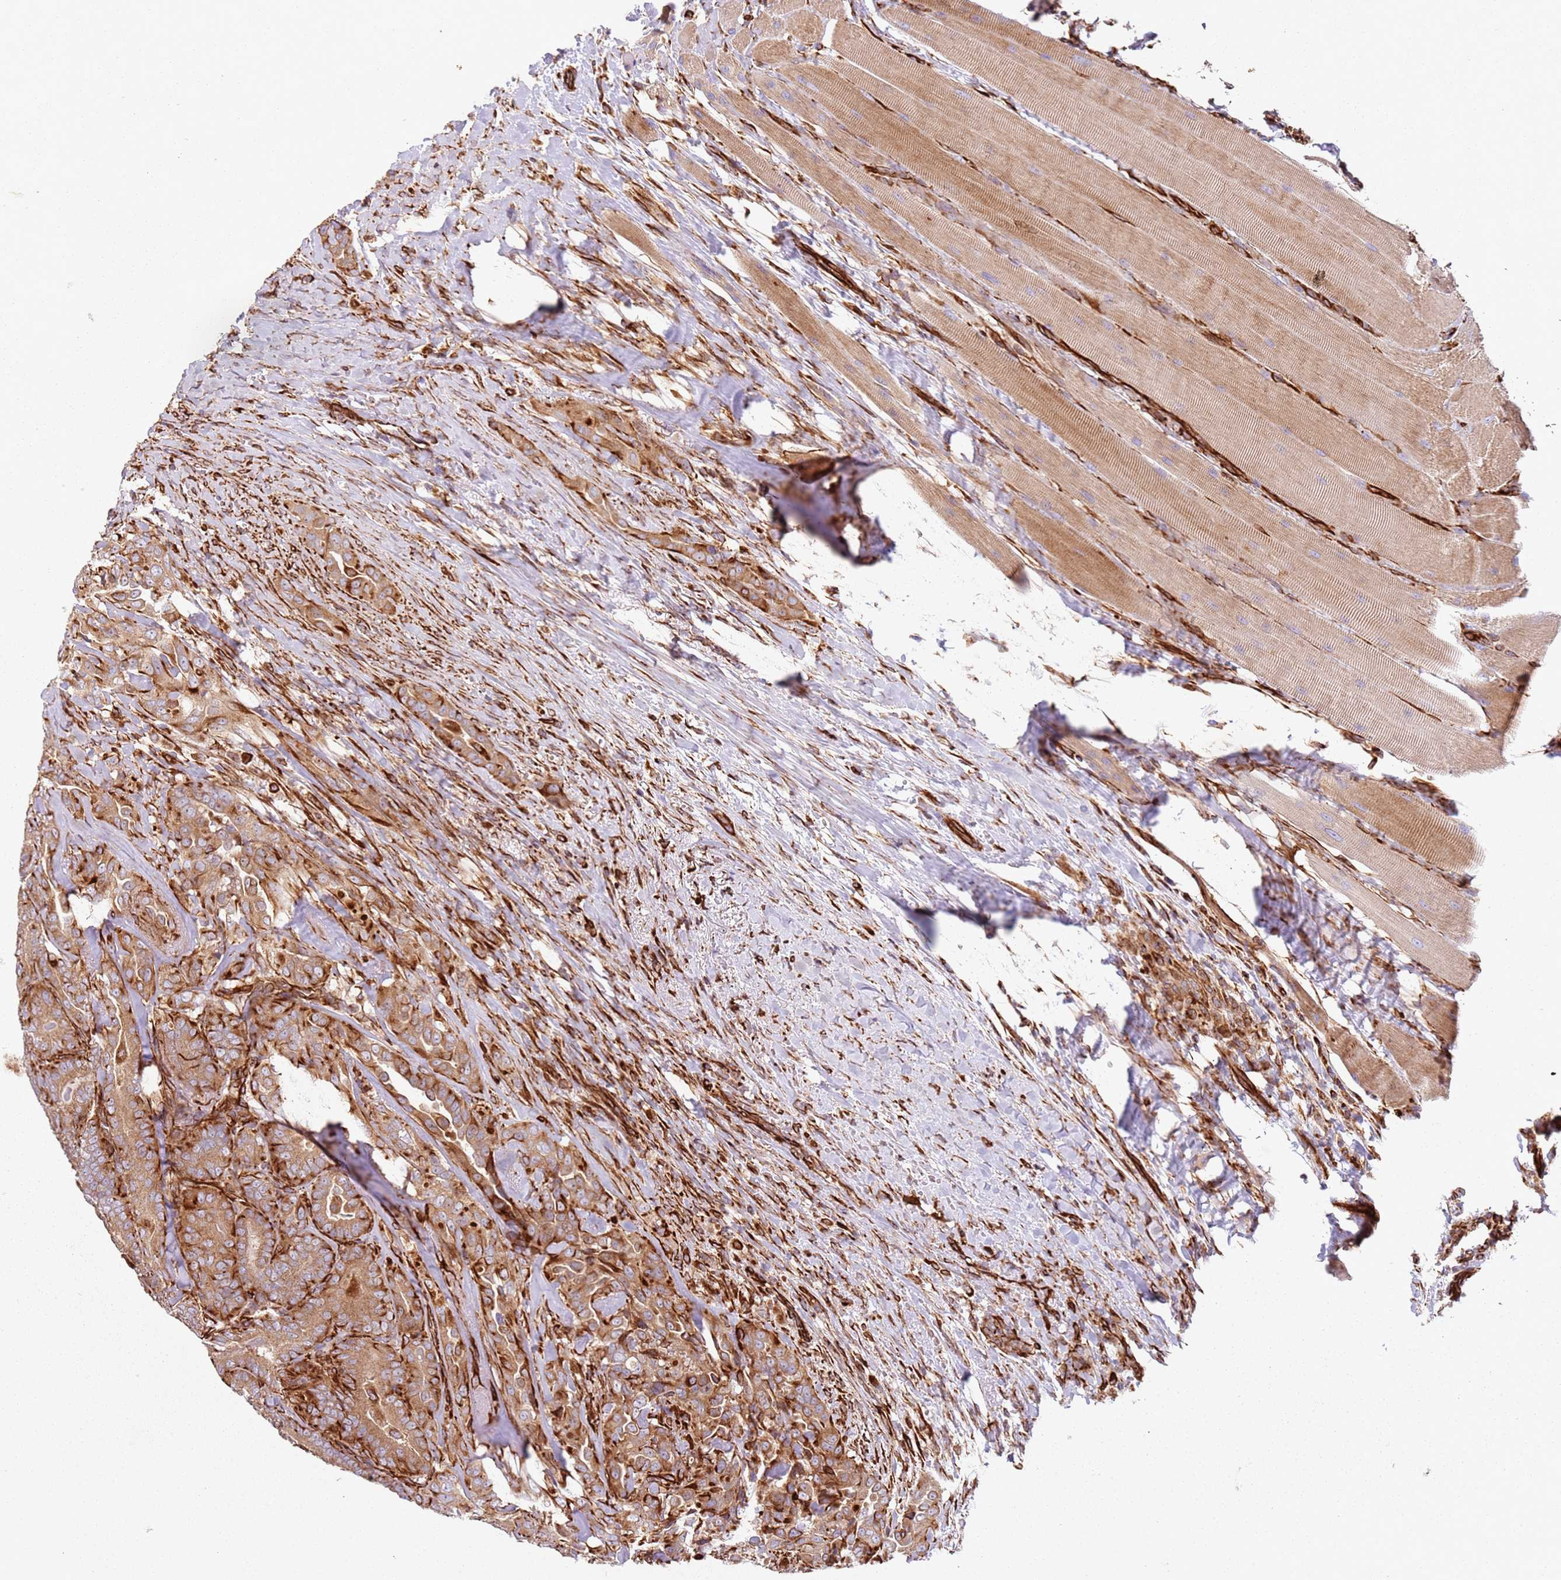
{"staining": {"intensity": "moderate", "quantity": ">75%", "location": "cytoplasmic/membranous"}, "tissue": "thyroid cancer", "cell_type": "Tumor cells", "image_type": "cancer", "snomed": [{"axis": "morphology", "description": "Papillary adenocarcinoma, NOS"}, {"axis": "topography", "description": "Thyroid gland"}], "caption": "Papillary adenocarcinoma (thyroid) stained for a protein displays moderate cytoplasmic/membranous positivity in tumor cells. The staining is performed using DAB (3,3'-diaminobenzidine) brown chromogen to label protein expression. The nuclei are counter-stained blue using hematoxylin.", "gene": "SNAPIN", "patient": {"sex": "male", "age": 61}}